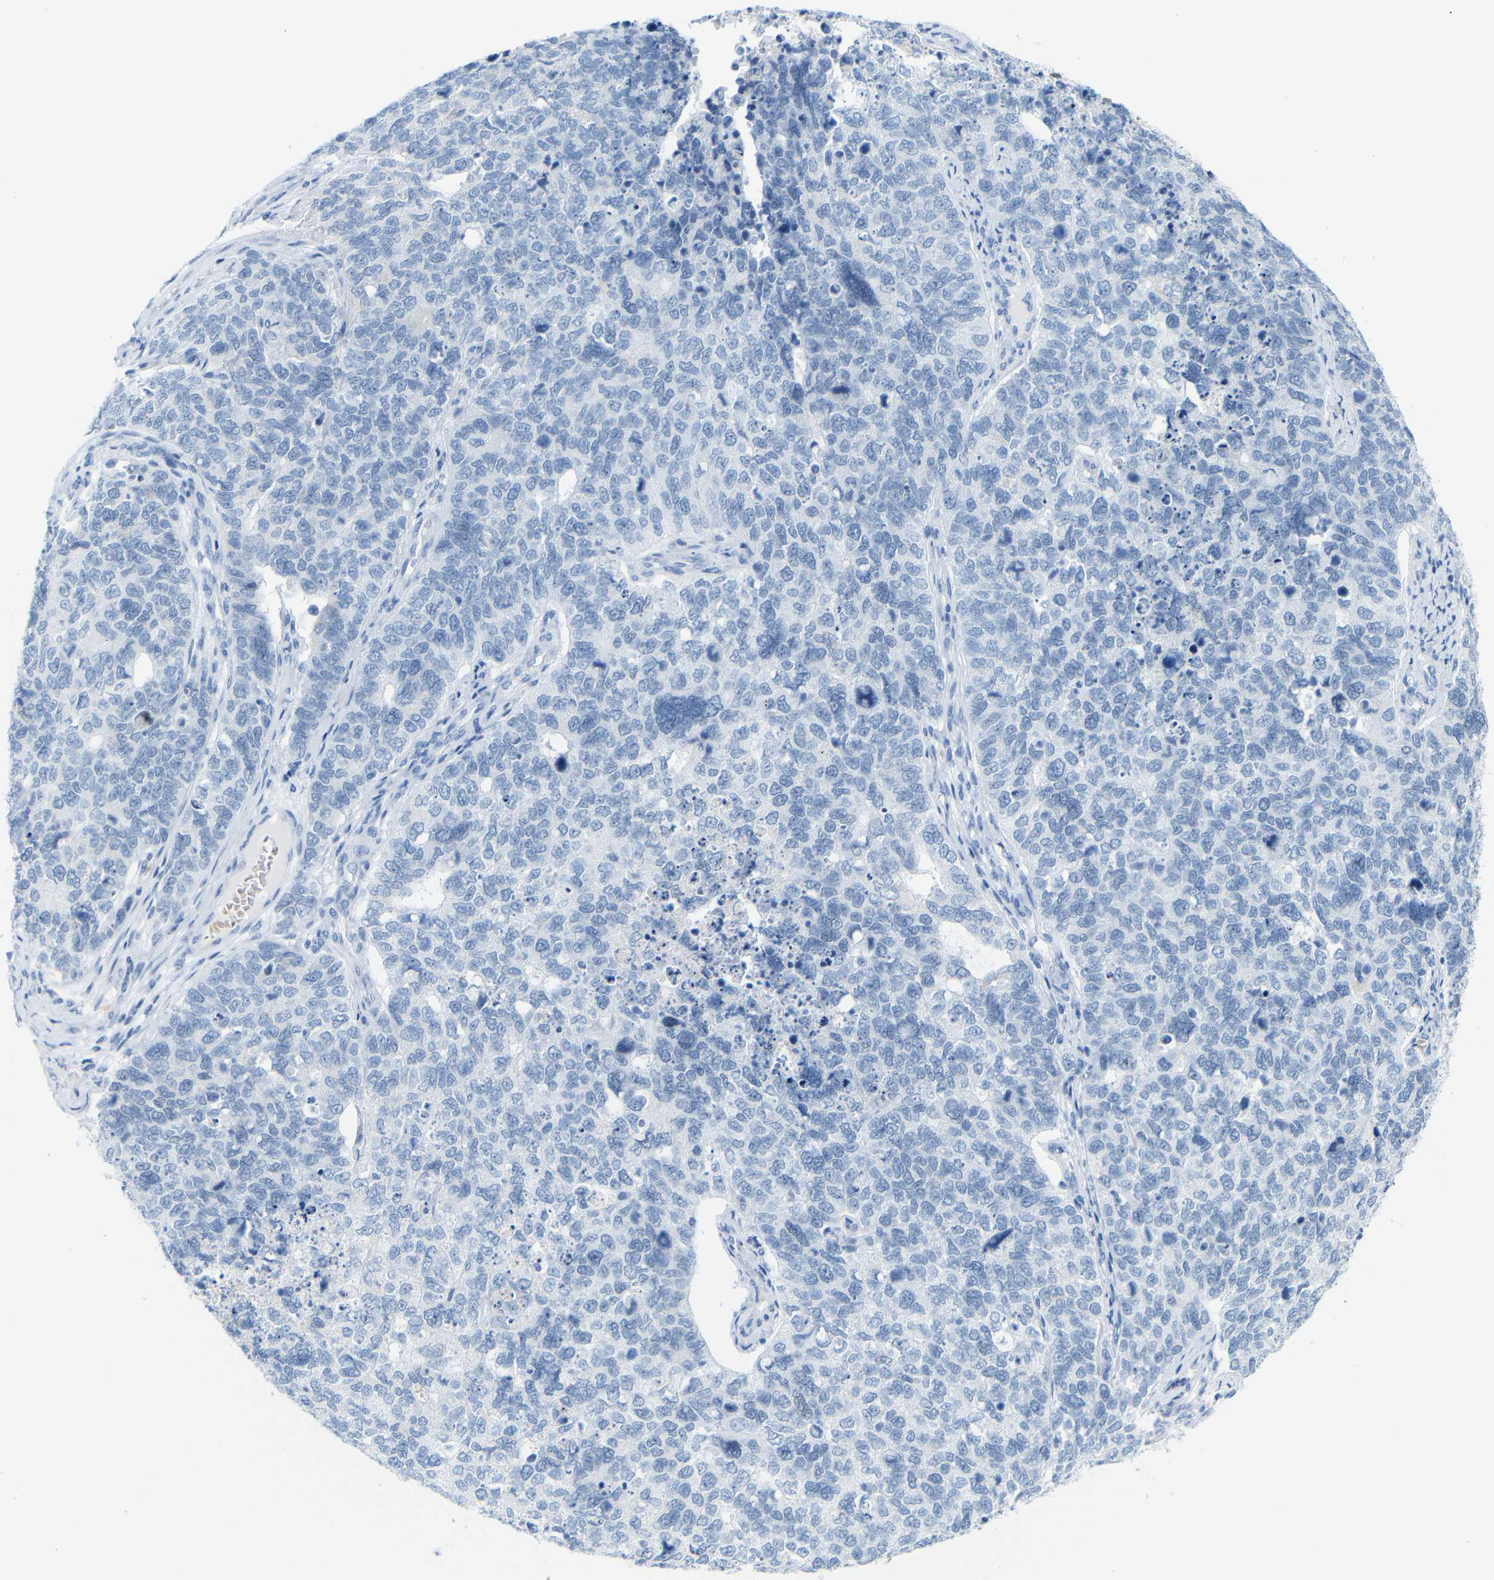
{"staining": {"intensity": "negative", "quantity": "none", "location": "none"}, "tissue": "cervical cancer", "cell_type": "Tumor cells", "image_type": "cancer", "snomed": [{"axis": "morphology", "description": "Squamous cell carcinoma, NOS"}, {"axis": "topography", "description": "Cervix"}], "caption": "Immunohistochemical staining of squamous cell carcinoma (cervical) reveals no significant positivity in tumor cells.", "gene": "DYNAP", "patient": {"sex": "female", "age": 63}}